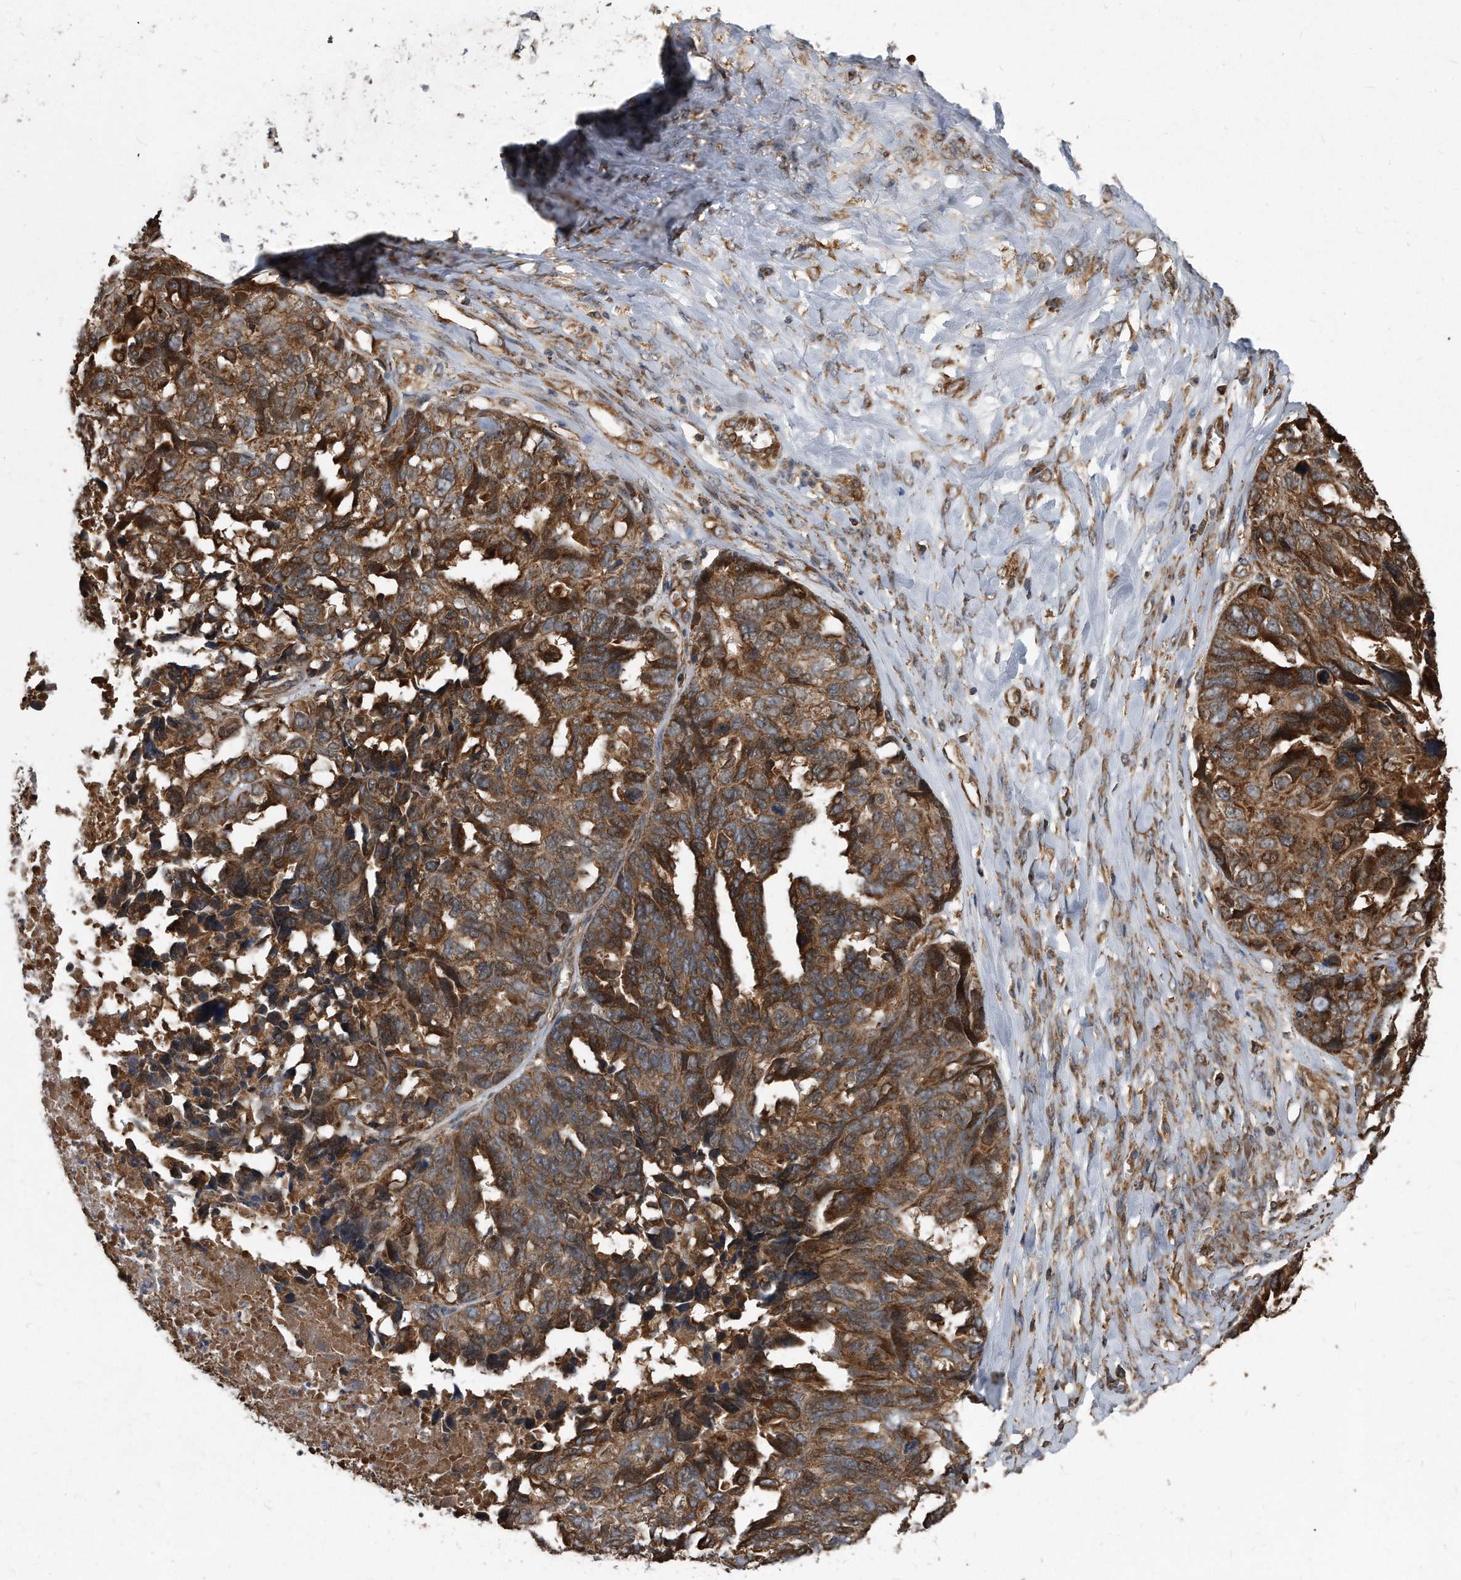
{"staining": {"intensity": "strong", "quantity": ">75%", "location": "cytoplasmic/membranous"}, "tissue": "ovarian cancer", "cell_type": "Tumor cells", "image_type": "cancer", "snomed": [{"axis": "morphology", "description": "Cystadenocarcinoma, serous, NOS"}, {"axis": "topography", "description": "Ovary"}], "caption": "Serous cystadenocarcinoma (ovarian) stained with a brown dye exhibits strong cytoplasmic/membranous positive staining in about >75% of tumor cells.", "gene": "FAM136A", "patient": {"sex": "female", "age": 79}}